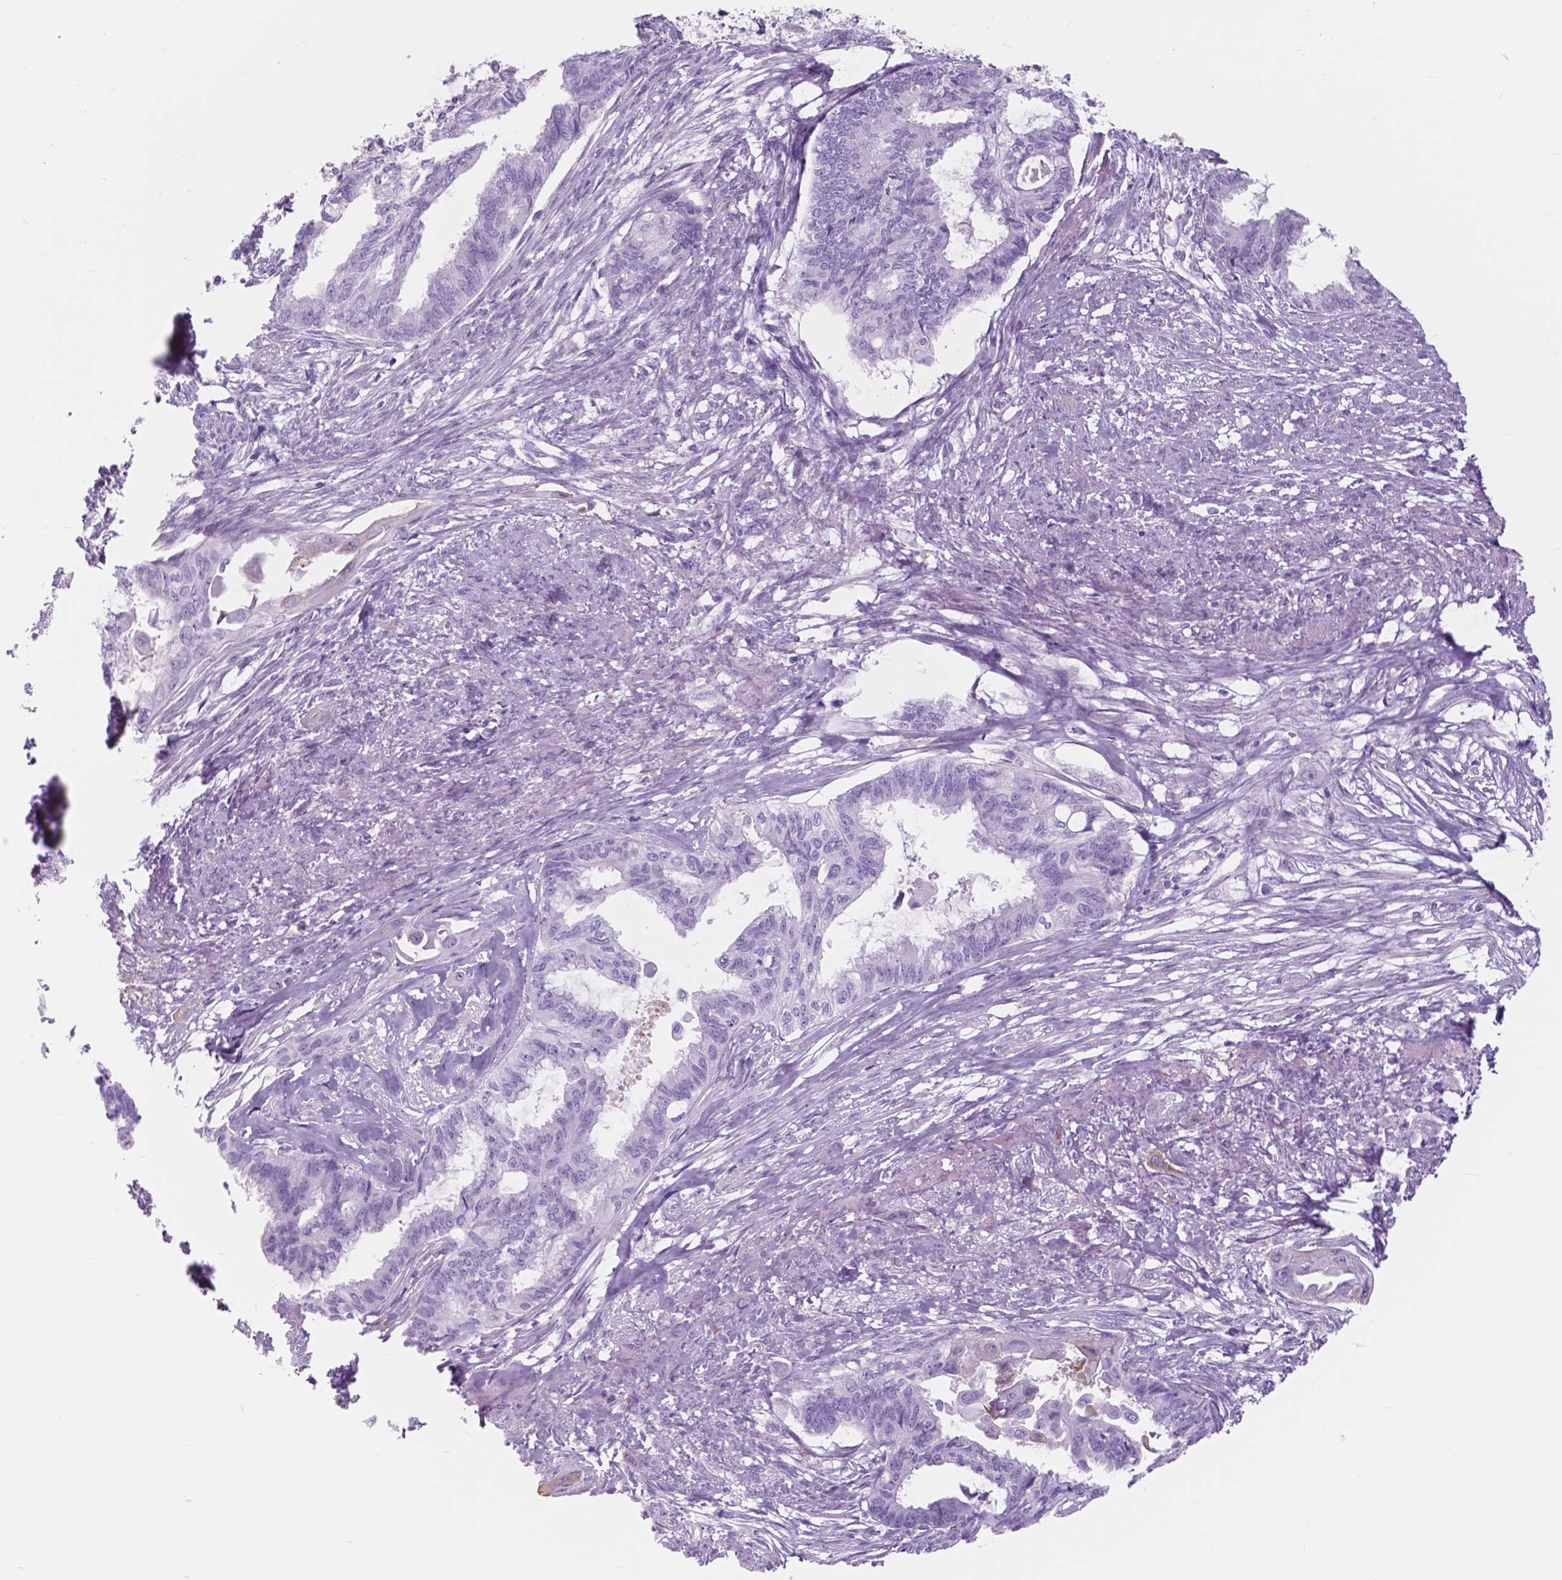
{"staining": {"intensity": "negative", "quantity": "none", "location": "none"}, "tissue": "endometrial cancer", "cell_type": "Tumor cells", "image_type": "cancer", "snomed": [{"axis": "morphology", "description": "Adenocarcinoma, NOS"}, {"axis": "topography", "description": "Endometrium"}], "caption": "Tumor cells show no significant expression in endometrial cancer. (Brightfield microscopy of DAB (3,3'-diaminobenzidine) IHC at high magnification).", "gene": "FXYD2", "patient": {"sex": "female", "age": 86}}